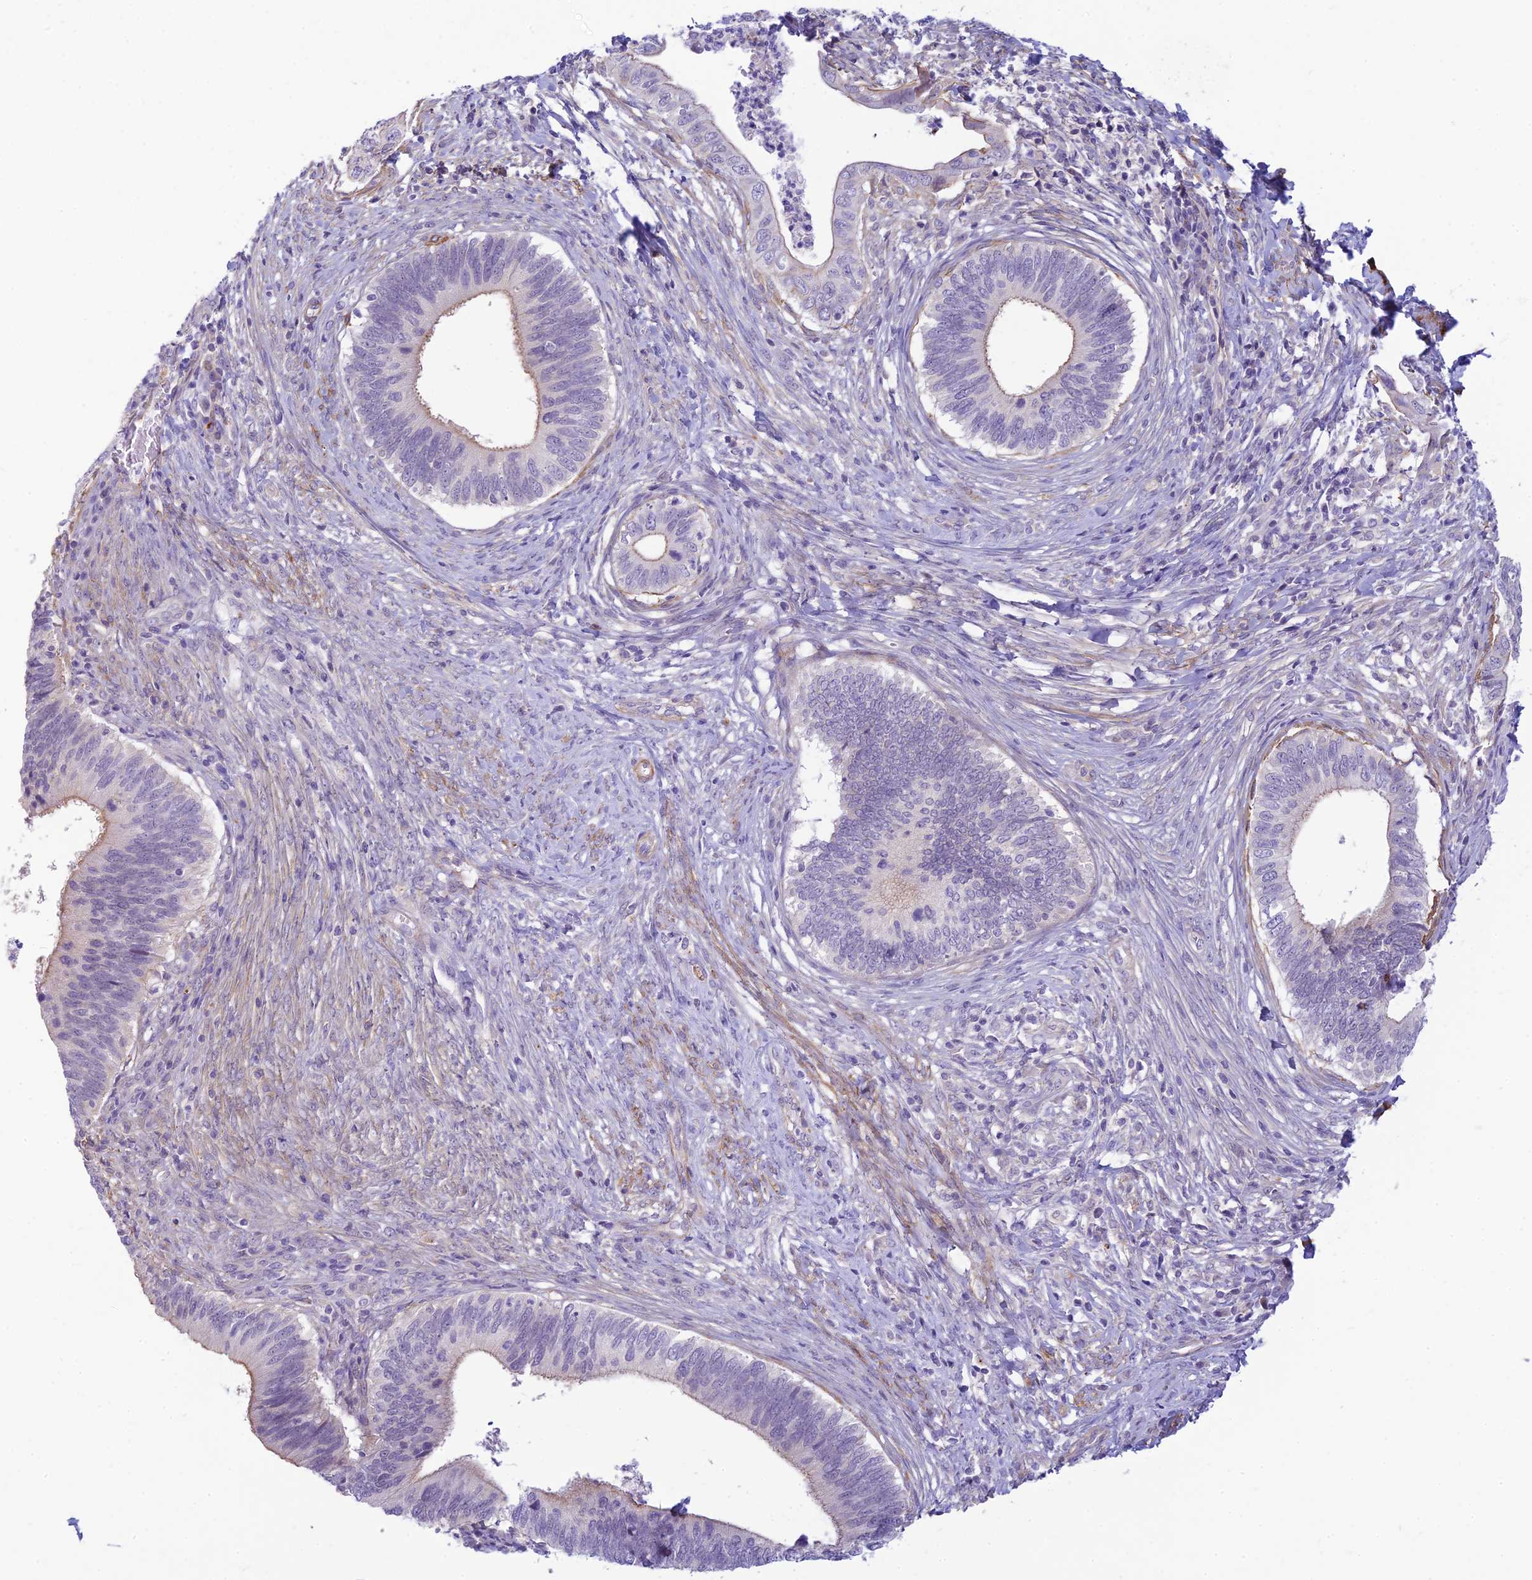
{"staining": {"intensity": "negative", "quantity": "none", "location": "none"}, "tissue": "cervical cancer", "cell_type": "Tumor cells", "image_type": "cancer", "snomed": [{"axis": "morphology", "description": "Adenocarcinoma, NOS"}, {"axis": "topography", "description": "Cervix"}], "caption": "This is an immunohistochemistry histopathology image of human cervical cancer. There is no staining in tumor cells.", "gene": "FBXW4", "patient": {"sex": "female", "age": 42}}